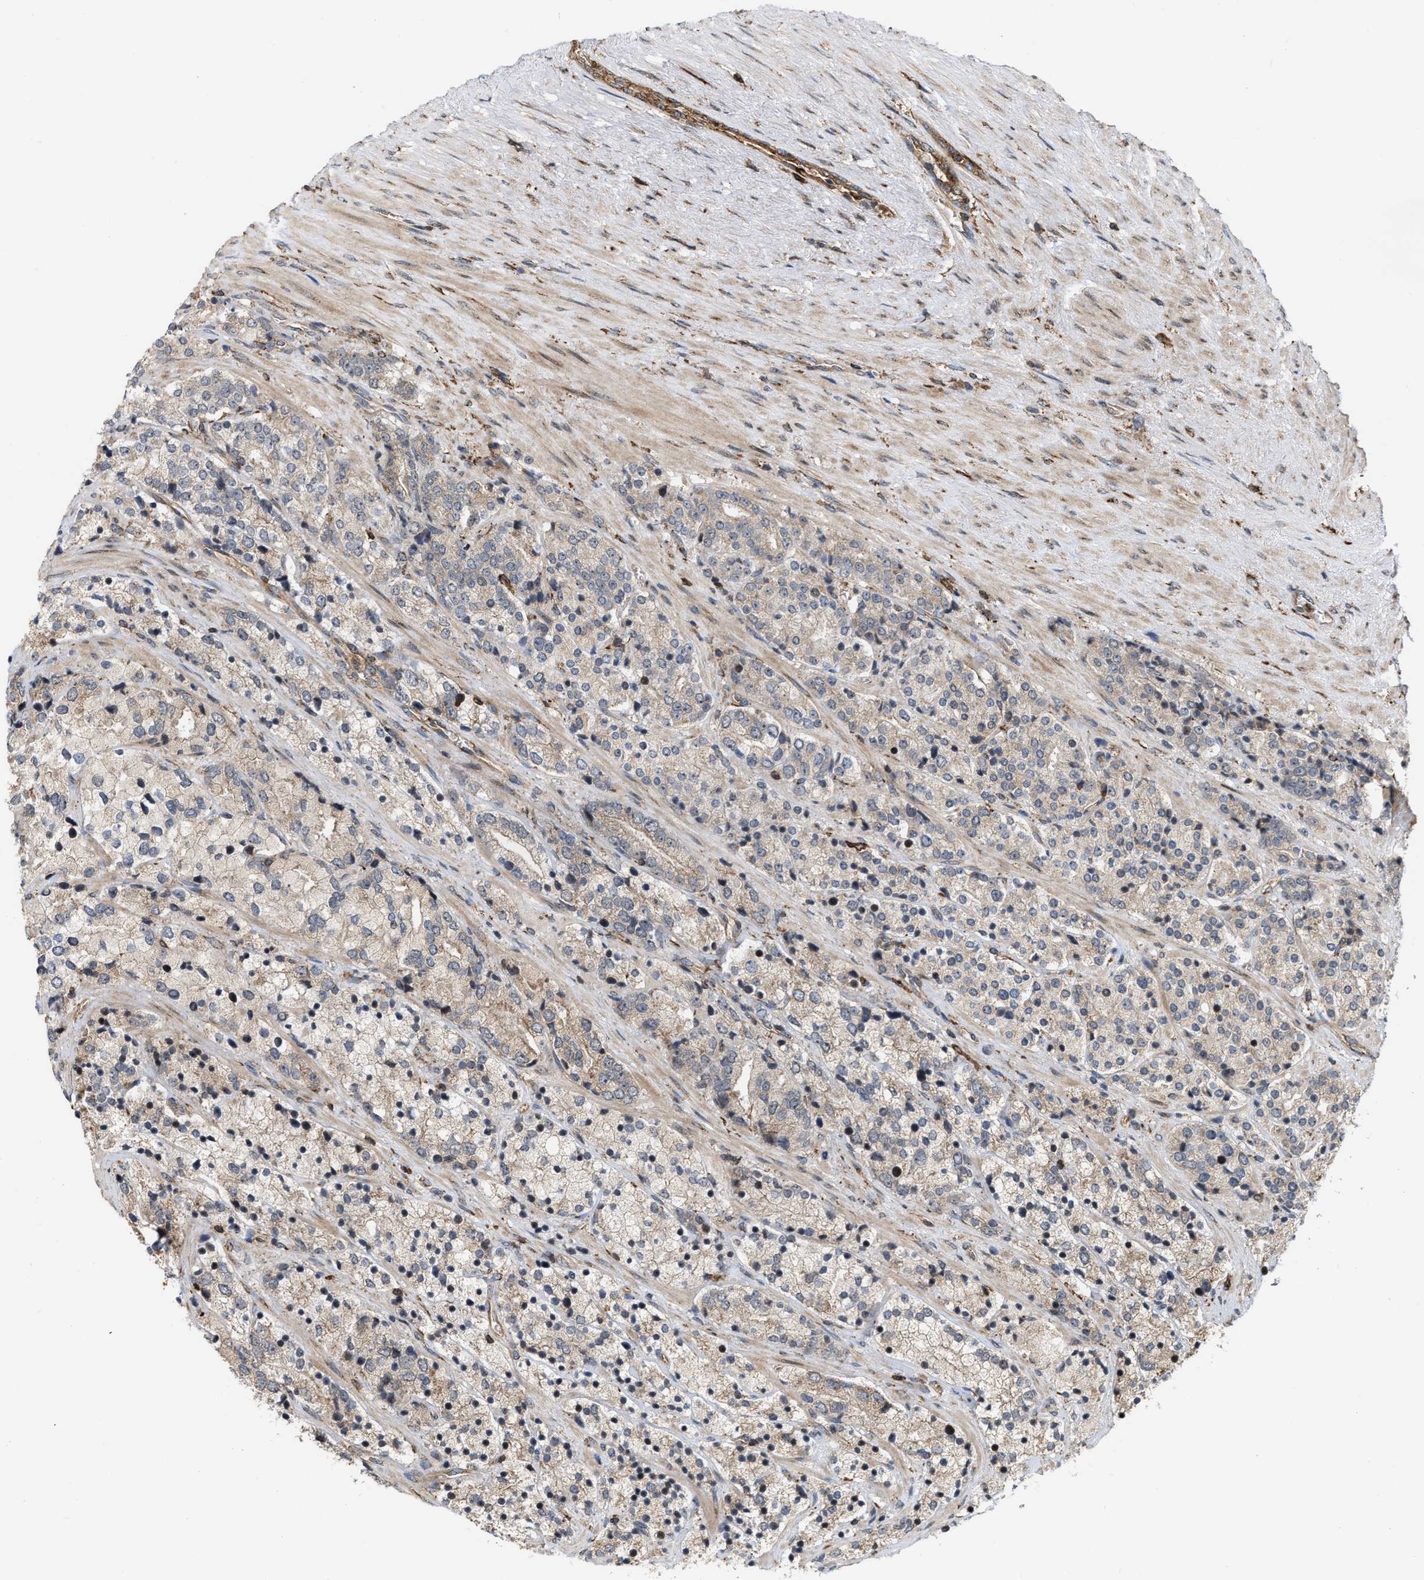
{"staining": {"intensity": "weak", "quantity": "25%-75%", "location": "cytoplasmic/membranous"}, "tissue": "prostate cancer", "cell_type": "Tumor cells", "image_type": "cancer", "snomed": [{"axis": "morphology", "description": "Adenocarcinoma, High grade"}, {"axis": "topography", "description": "Prostate"}], "caption": "Human prostate cancer (high-grade adenocarcinoma) stained with a brown dye exhibits weak cytoplasmic/membranous positive staining in approximately 25%-75% of tumor cells.", "gene": "IQCE", "patient": {"sex": "male", "age": 71}}